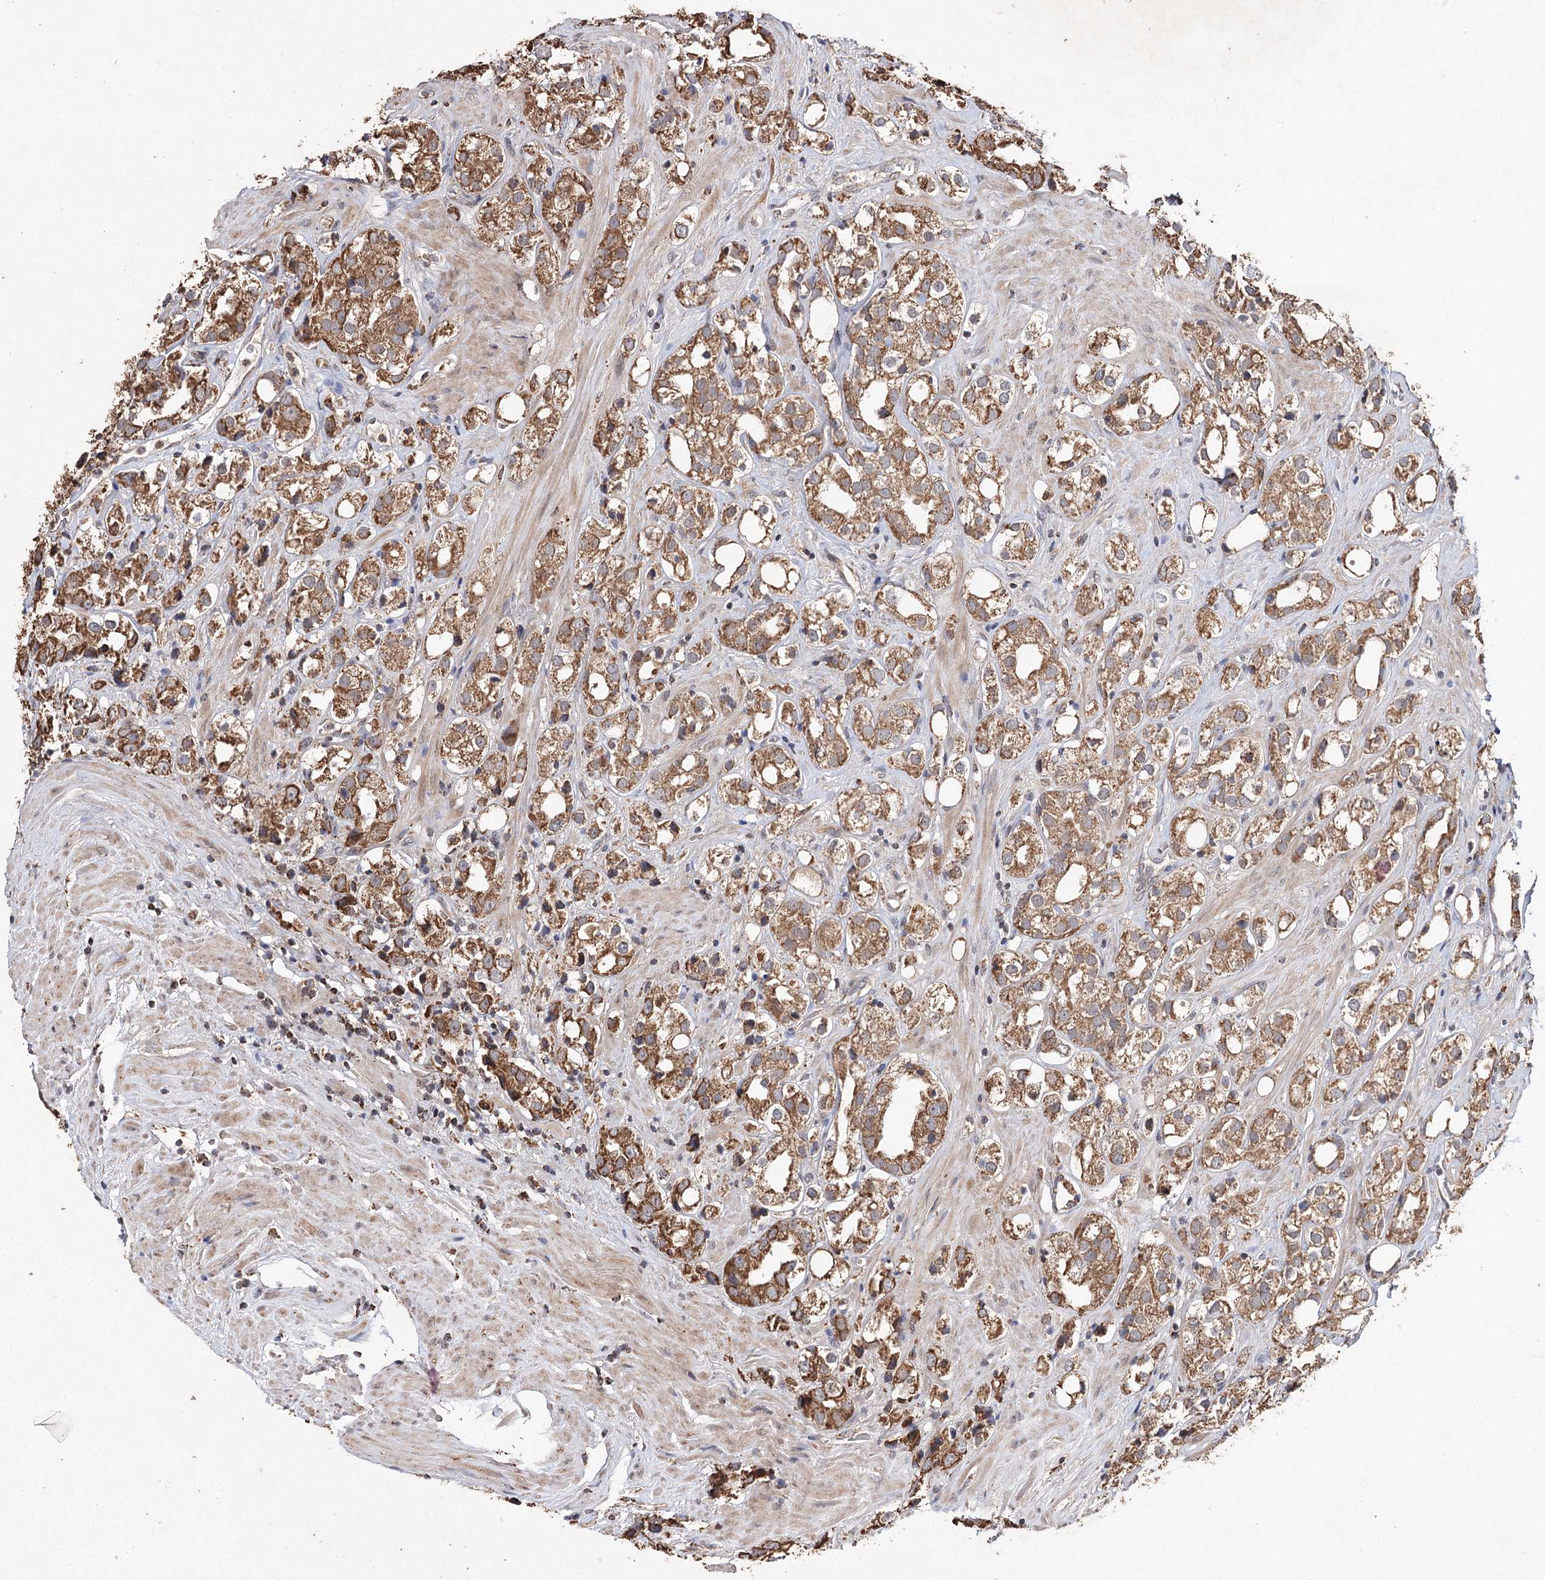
{"staining": {"intensity": "moderate", "quantity": ">75%", "location": "cytoplasmic/membranous"}, "tissue": "prostate cancer", "cell_type": "Tumor cells", "image_type": "cancer", "snomed": [{"axis": "morphology", "description": "Adenocarcinoma, NOS"}, {"axis": "topography", "description": "Prostate"}], "caption": "Immunohistochemical staining of prostate cancer displays medium levels of moderate cytoplasmic/membranous protein staining in approximately >75% of tumor cells.", "gene": "PIK3CB", "patient": {"sex": "male", "age": 79}}